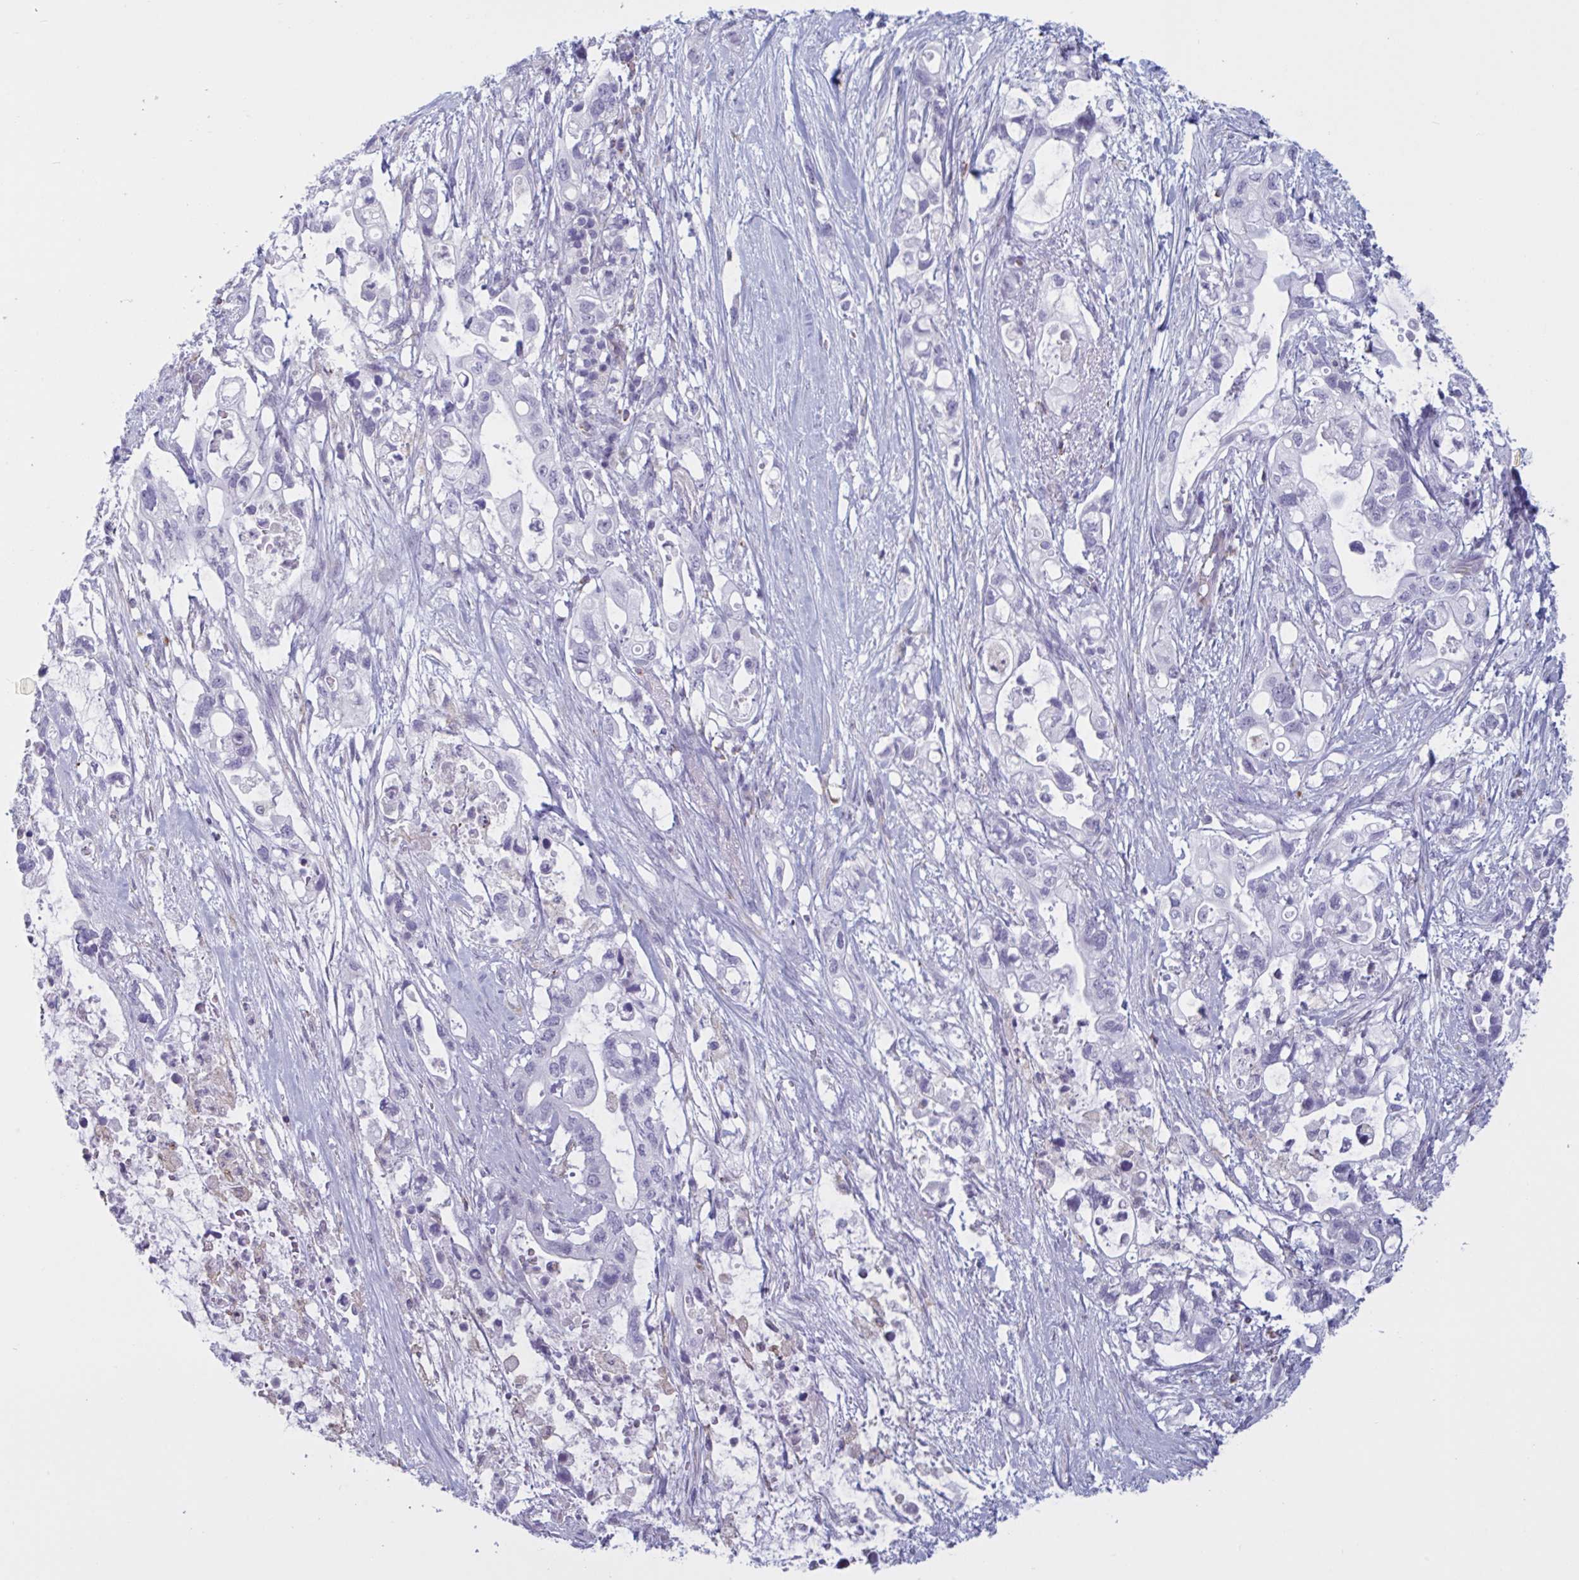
{"staining": {"intensity": "negative", "quantity": "none", "location": "none"}, "tissue": "pancreatic cancer", "cell_type": "Tumor cells", "image_type": "cancer", "snomed": [{"axis": "morphology", "description": "Adenocarcinoma, NOS"}, {"axis": "topography", "description": "Pancreas"}], "caption": "An immunohistochemistry histopathology image of pancreatic cancer (adenocarcinoma) is shown. There is no staining in tumor cells of pancreatic cancer (adenocarcinoma). (Immunohistochemistry (ihc), brightfield microscopy, high magnification).", "gene": "OR1L3", "patient": {"sex": "female", "age": 72}}